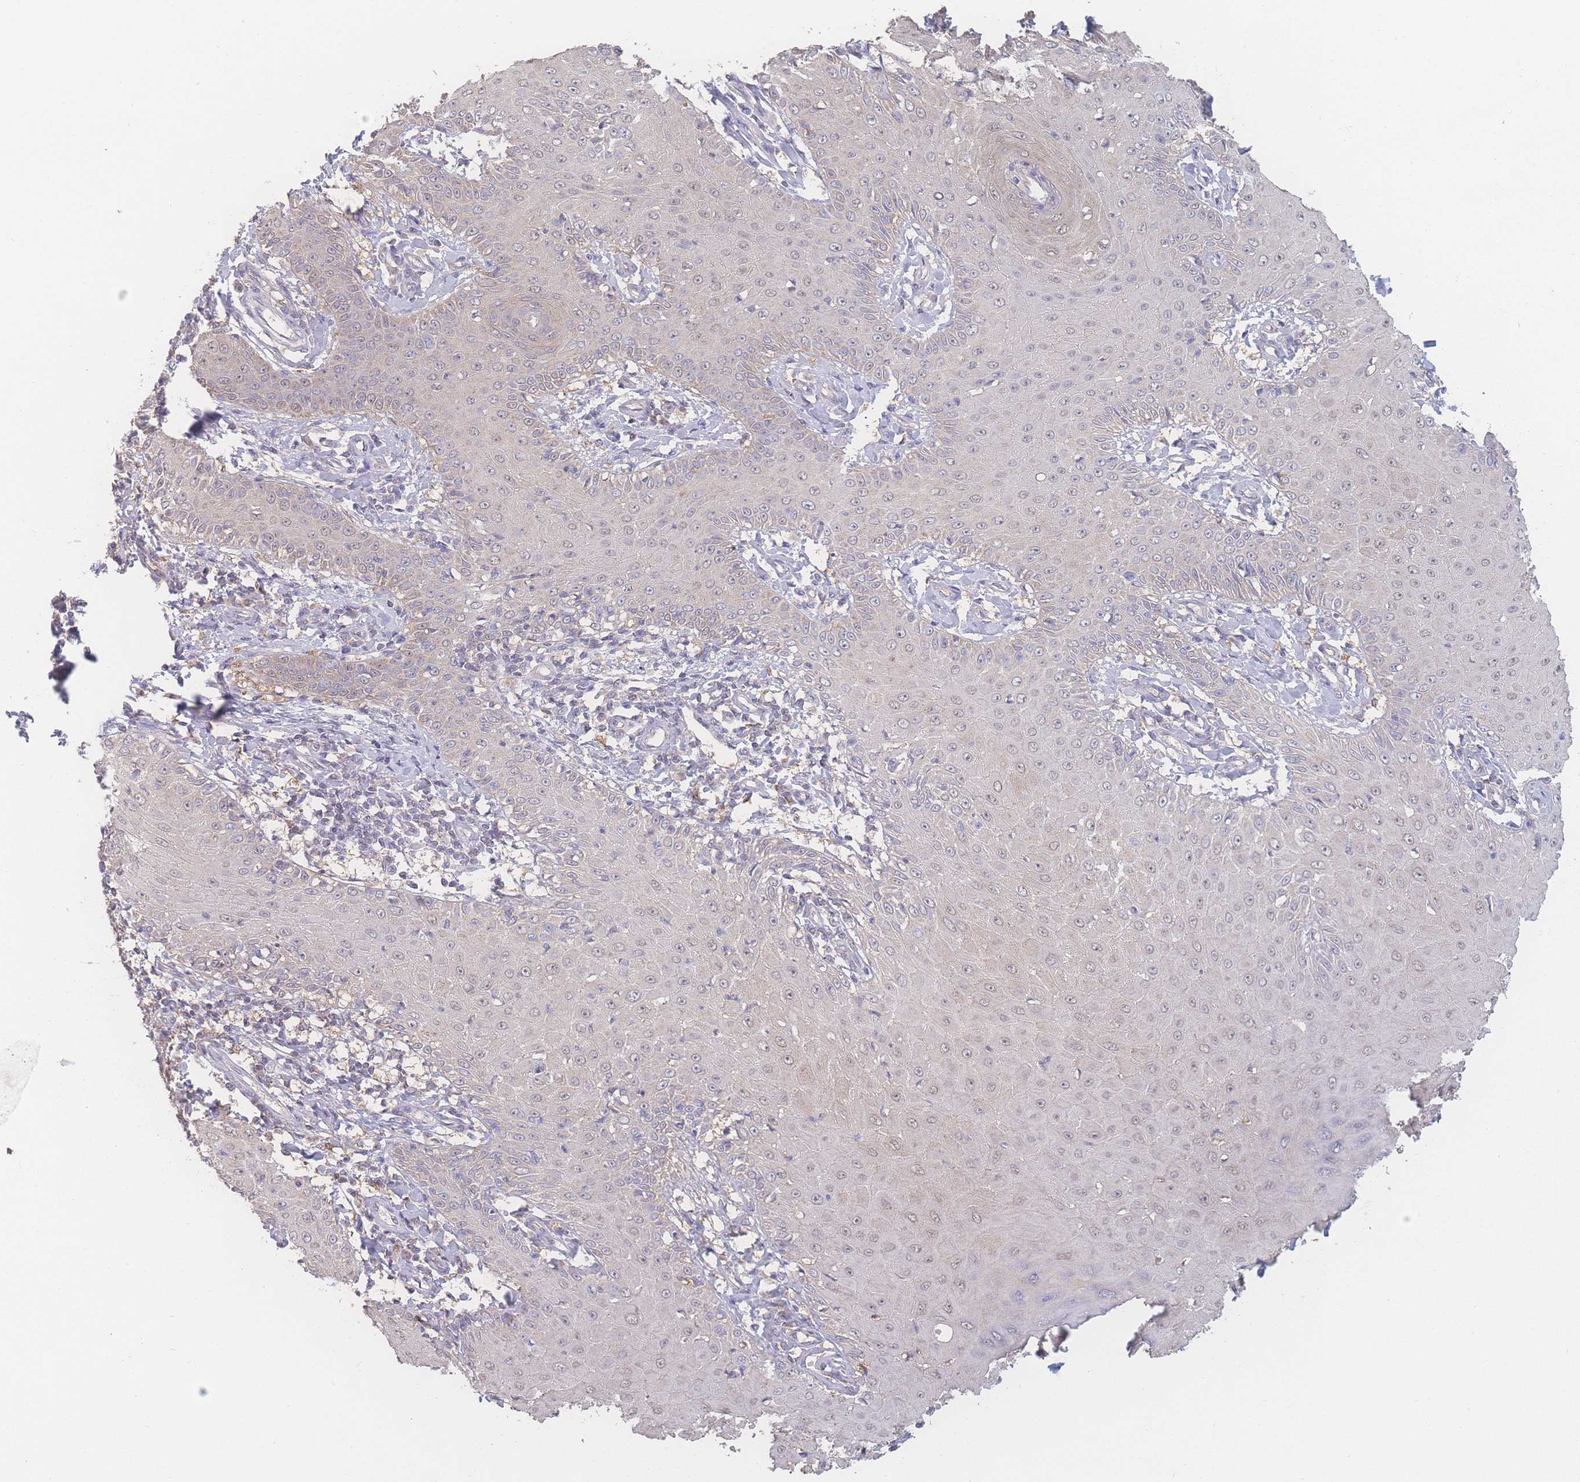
{"staining": {"intensity": "negative", "quantity": "none", "location": "none"}, "tissue": "skin cancer", "cell_type": "Tumor cells", "image_type": "cancer", "snomed": [{"axis": "morphology", "description": "Squamous cell carcinoma, NOS"}, {"axis": "topography", "description": "Skin"}], "caption": "Immunohistochemical staining of squamous cell carcinoma (skin) exhibits no significant positivity in tumor cells.", "gene": "GIPR", "patient": {"sex": "male", "age": 70}}